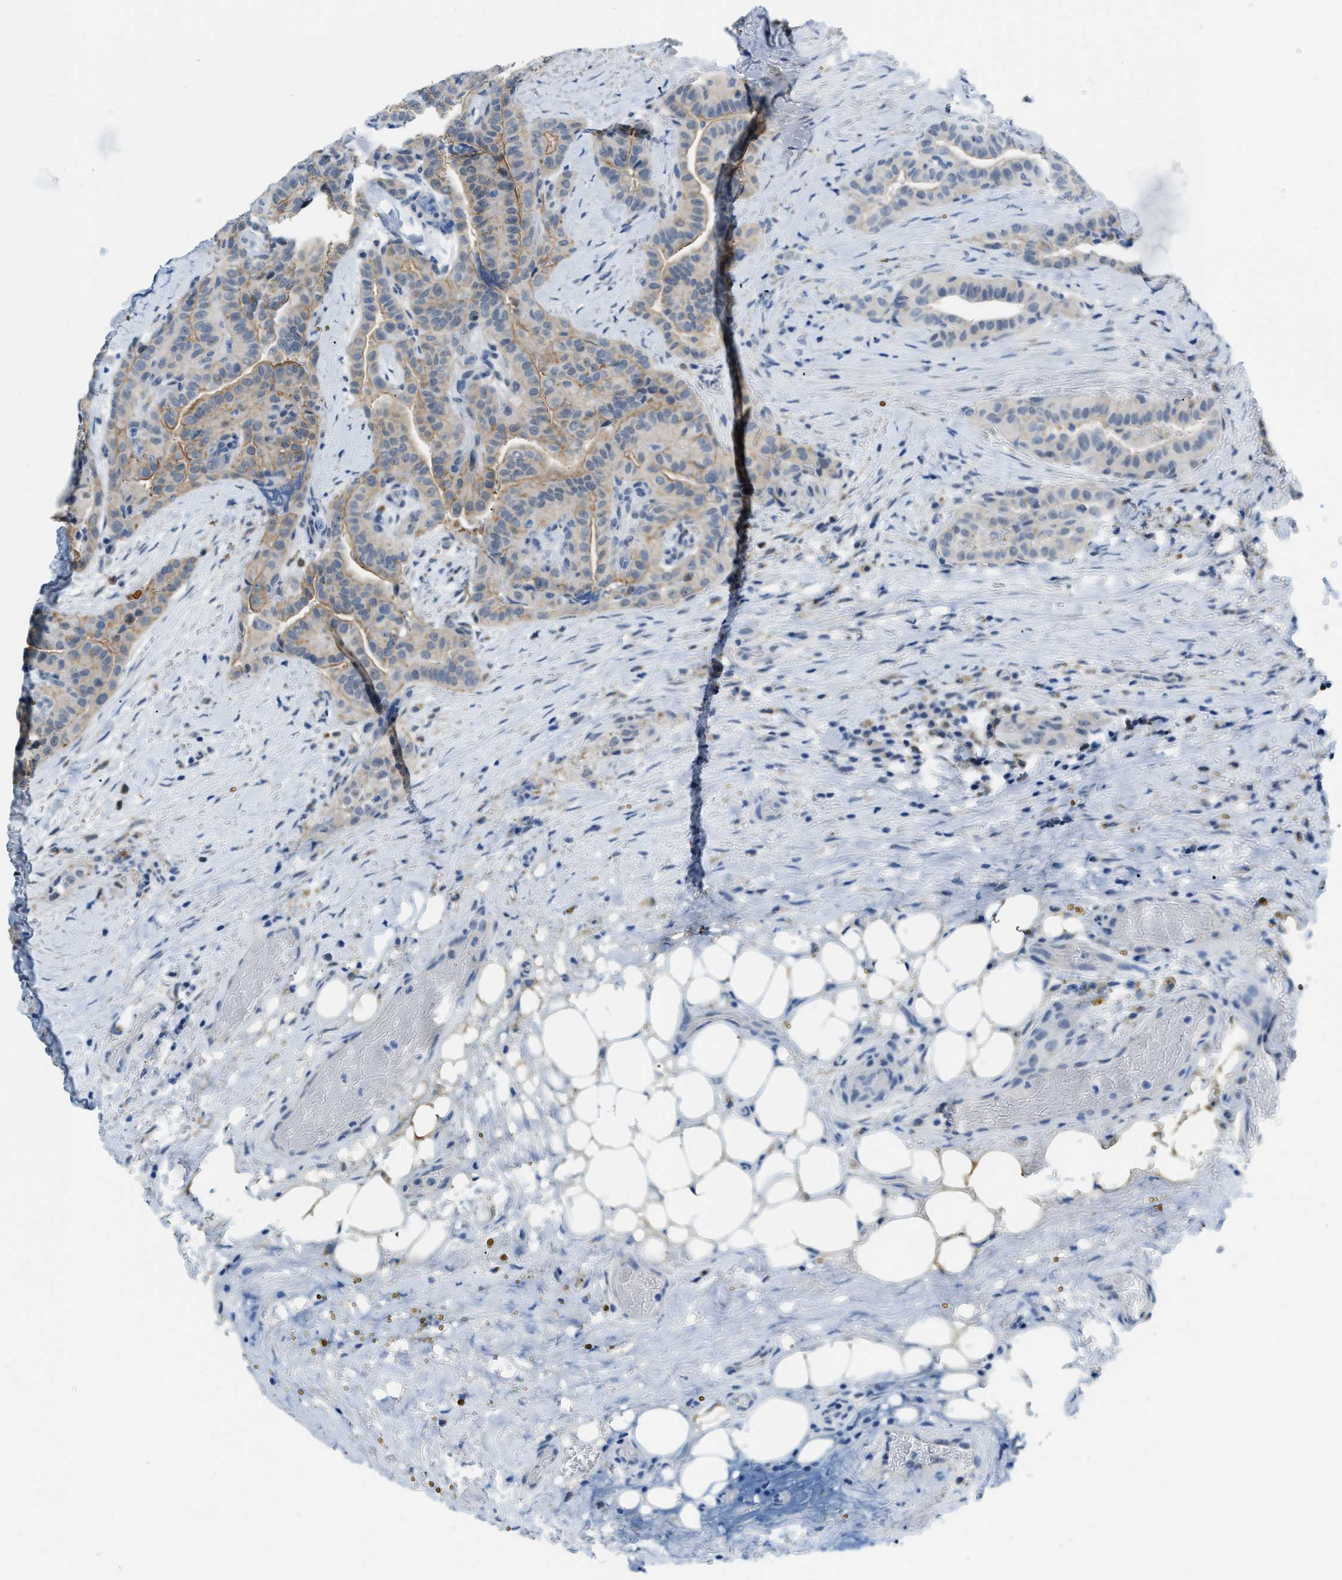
{"staining": {"intensity": "weak", "quantity": ">75%", "location": "cytoplasmic/membranous"}, "tissue": "thyroid cancer", "cell_type": "Tumor cells", "image_type": "cancer", "snomed": [{"axis": "morphology", "description": "Papillary adenocarcinoma, NOS"}, {"axis": "topography", "description": "Thyroid gland"}], "caption": "This photomicrograph exhibits immunohistochemistry staining of thyroid cancer, with low weak cytoplasmic/membranous staining in about >75% of tumor cells.", "gene": "PHRF1", "patient": {"sex": "male", "age": 77}}